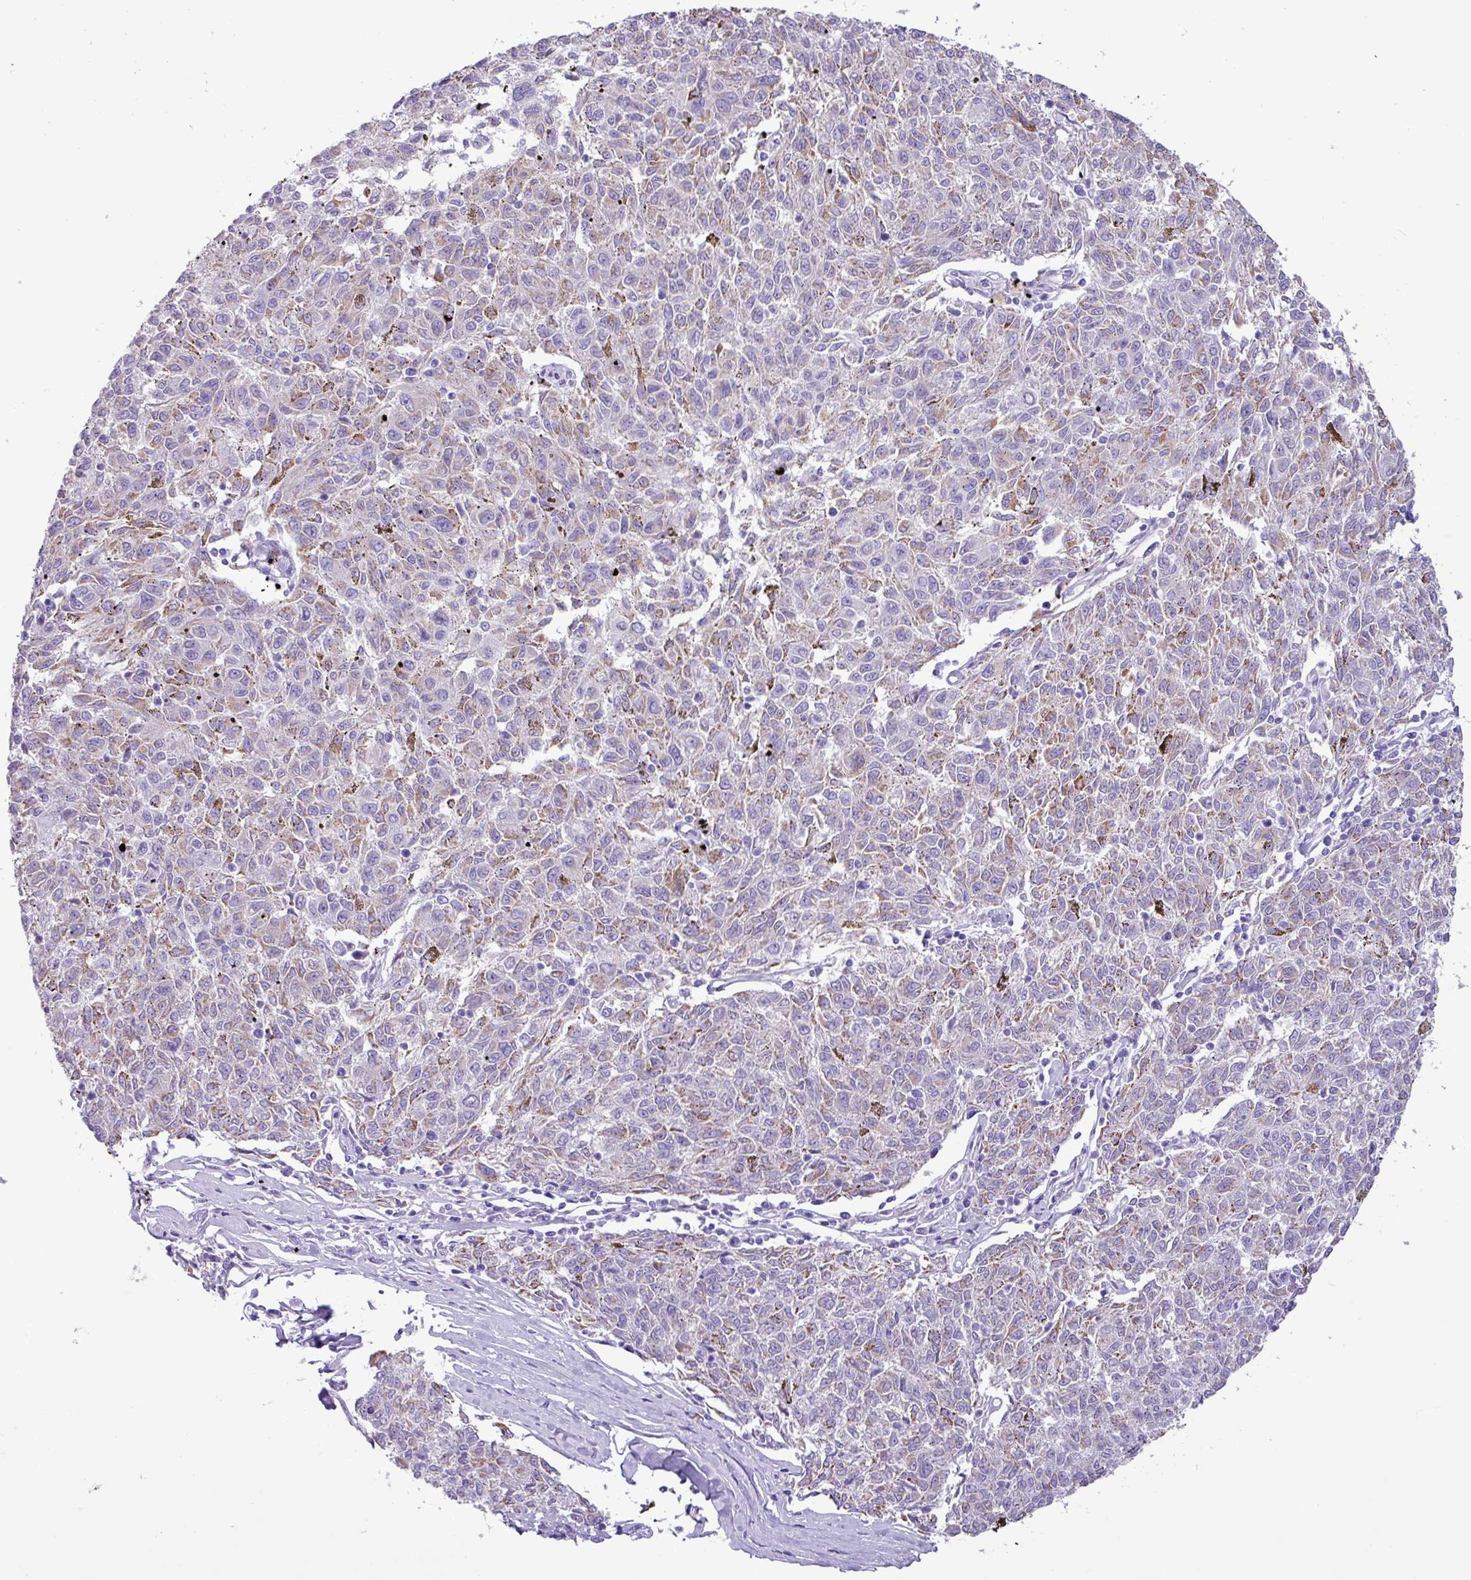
{"staining": {"intensity": "negative", "quantity": "none", "location": "none"}, "tissue": "melanoma", "cell_type": "Tumor cells", "image_type": "cancer", "snomed": [{"axis": "morphology", "description": "Malignant melanoma, NOS"}, {"axis": "topography", "description": "Skin"}], "caption": "Tumor cells show no significant protein expression in malignant melanoma.", "gene": "CKMT2", "patient": {"sex": "female", "age": 72}}